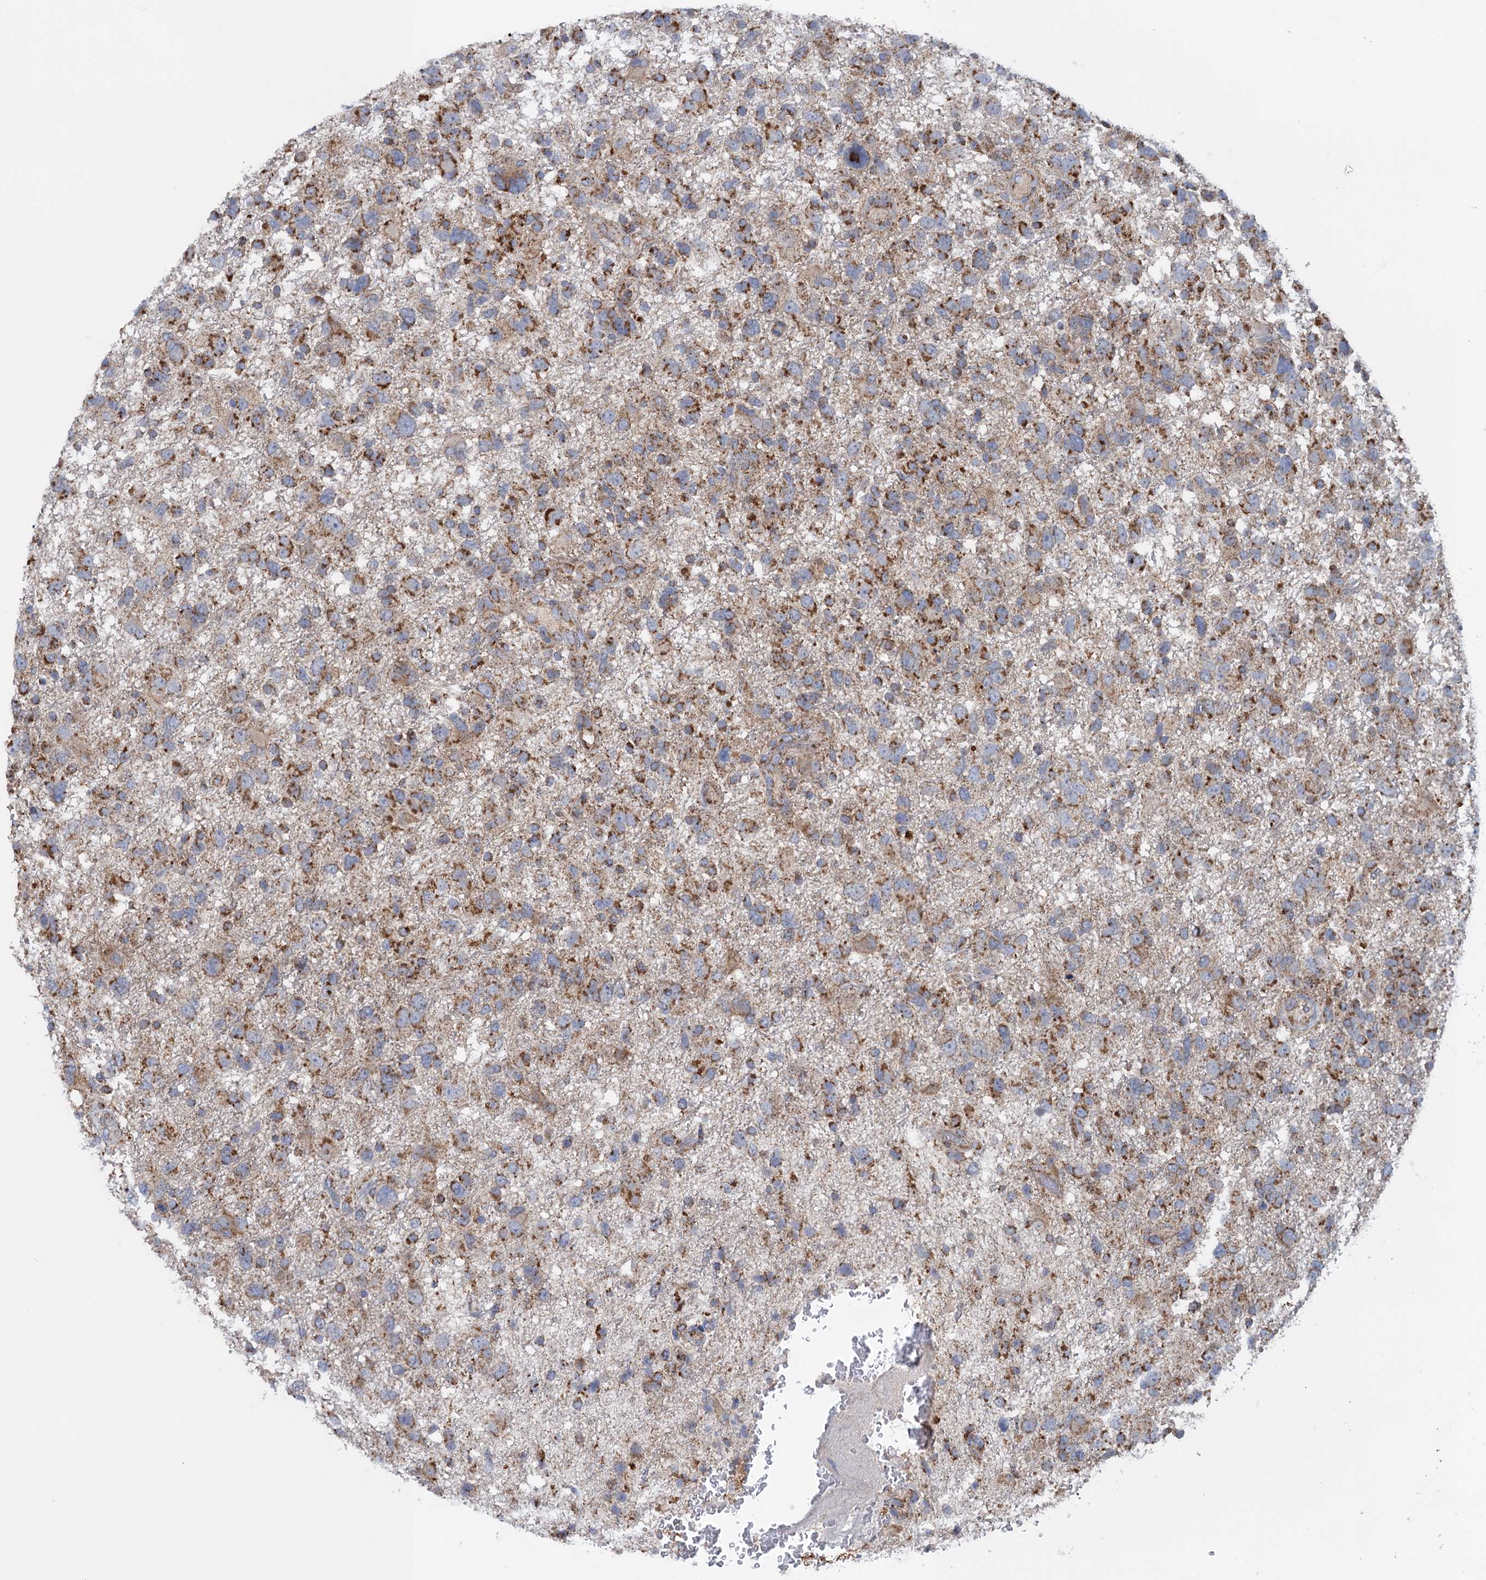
{"staining": {"intensity": "moderate", "quantity": ">75%", "location": "cytoplasmic/membranous"}, "tissue": "glioma", "cell_type": "Tumor cells", "image_type": "cancer", "snomed": [{"axis": "morphology", "description": "Glioma, malignant, High grade"}, {"axis": "topography", "description": "Brain"}], "caption": "A high-resolution image shows immunohistochemistry (IHC) staining of malignant glioma (high-grade), which reveals moderate cytoplasmic/membranous expression in approximately >75% of tumor cells.", "gene": "GTPBP3", "patient": {"sex": "male", "age": 61}}